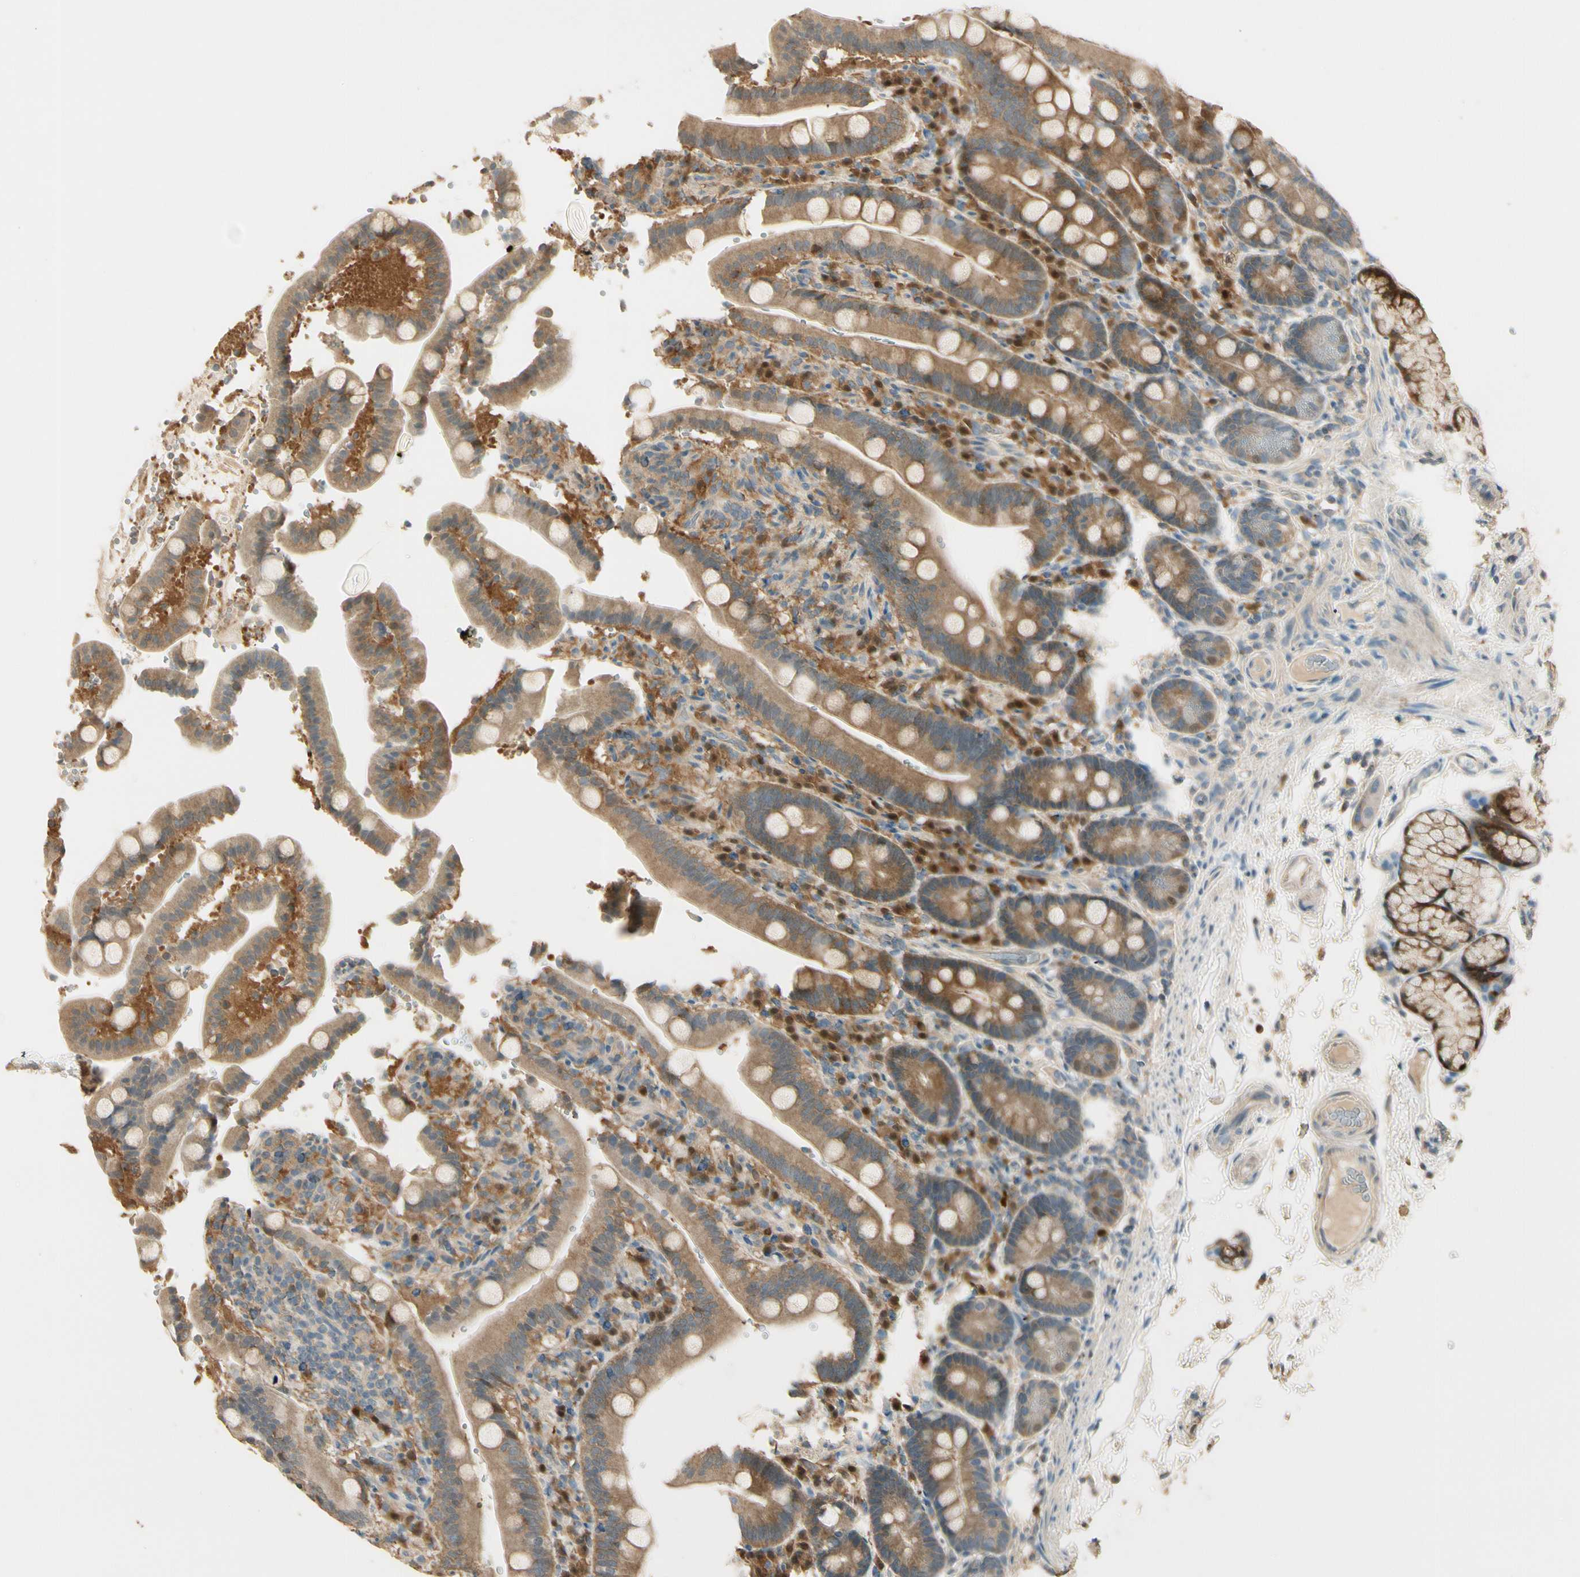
{"staining": {"intensity": "weak", "quantity": ">75%", "location": "cytoplasmic/membranous"}, "tissue": "duodenum", "cell_type": "Glandular cells", "image_type": "normal", "snomed": [{"axis": "morphology", "description": "Normal tissue, NOS"}, {"axis": "topography", "description": "Small intestine, NOS"}], "caption": "Human duodenum stained with a protein marker displays weak staining in glandular cells.", "gene": "PLXNA1", "patient": {"sex": "female", "age": 71}}